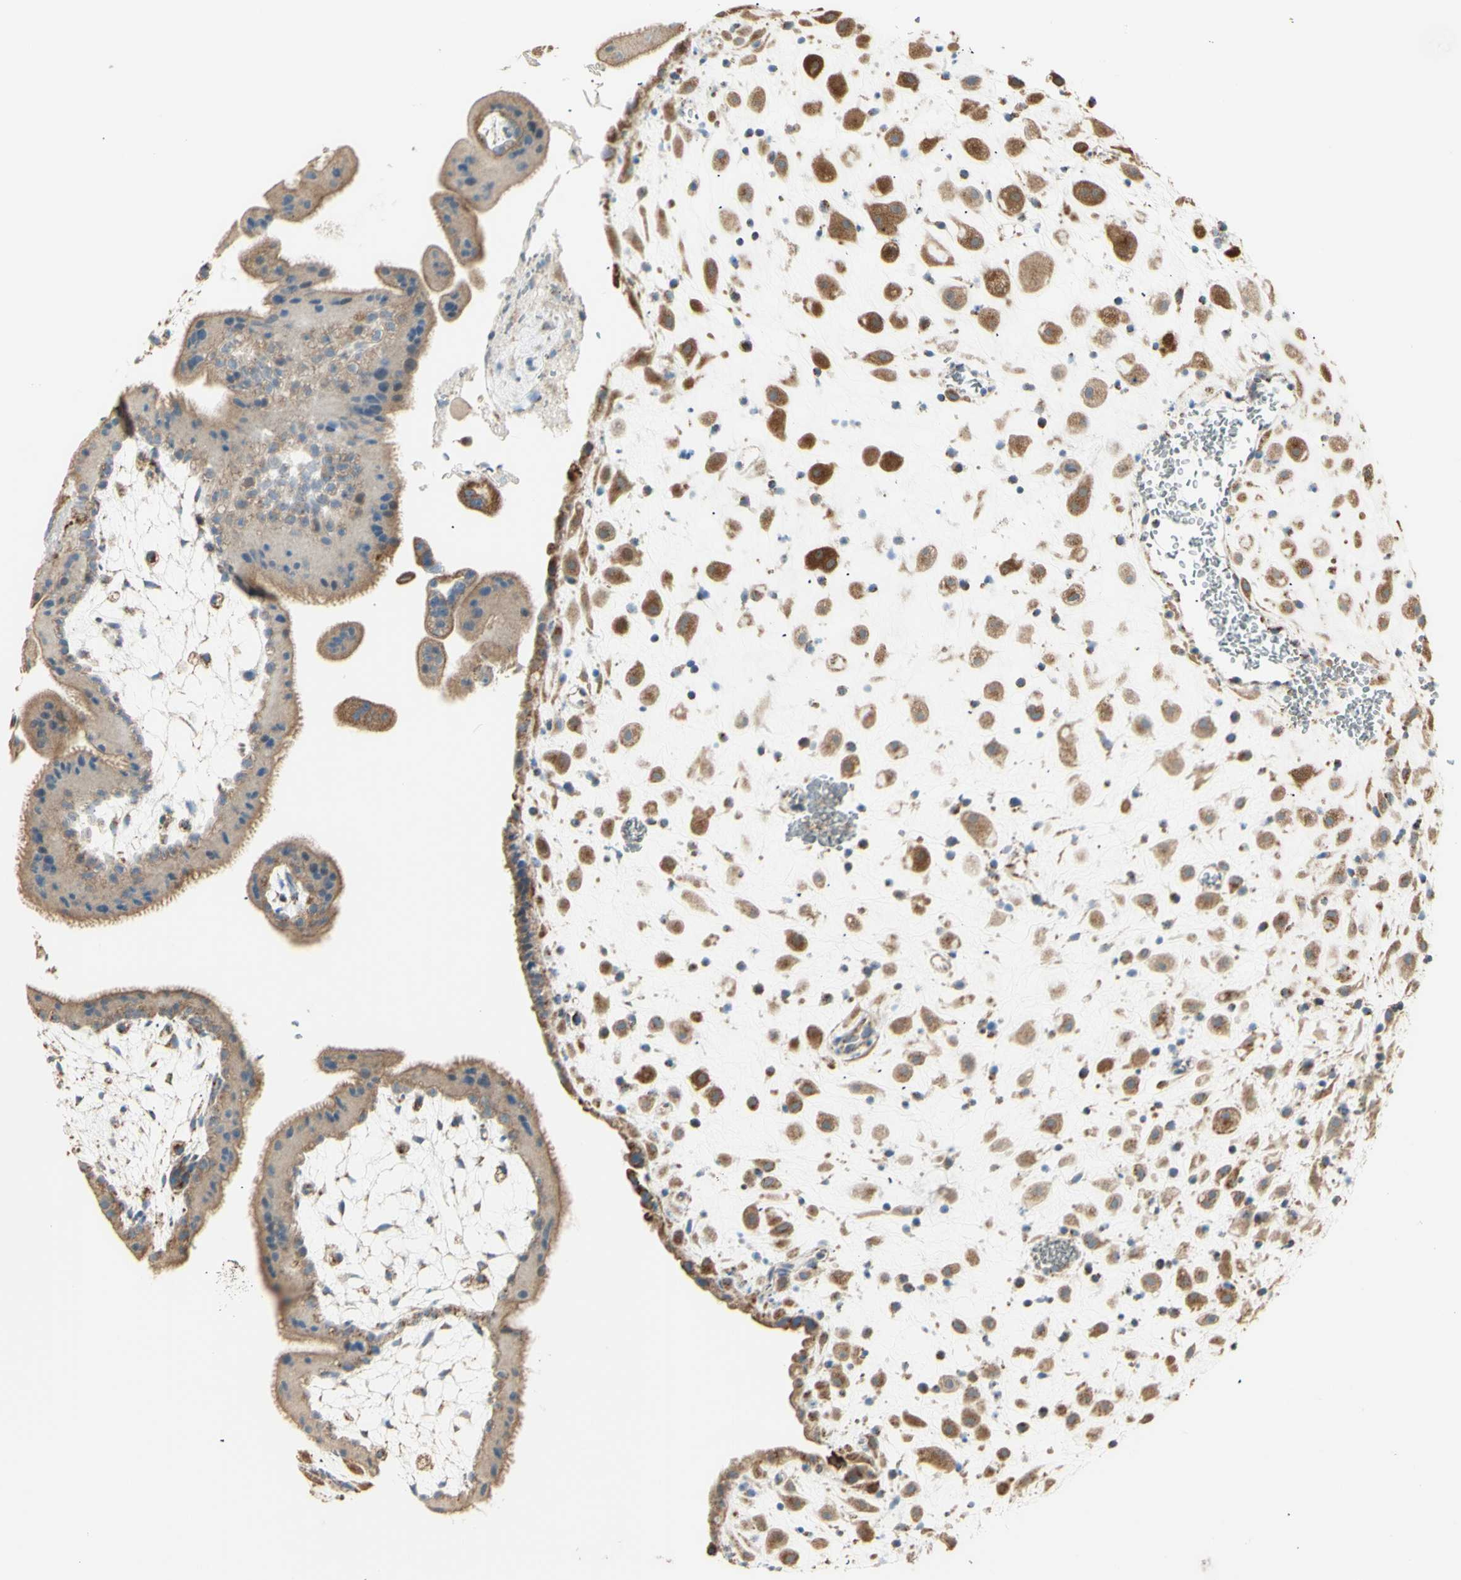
{"staining": {"intensity": "weak", "quantity": ">75%", "location": "cytoplasmic/membranous"}, "tissue": "placenta", "cell_type": "Trophoblastic cells", "image_type": "normal", "snomed": [{"axis": "morphology", "description": "Normal tissue, NOS"}, {"axis": "topography", "description": "Placenta"}], "caption": "IHC histopathology image of normal placenta: placenta stained using immunohistochemistry exhibits low levels of weak protein expression localized specifically in the cytoplasmic/membranous of trophoblastic cells, appearing as a cytoplasmic/membranous brown color.", "gene": "LETM1", "patient": {"sex": "female", "age": 35}}